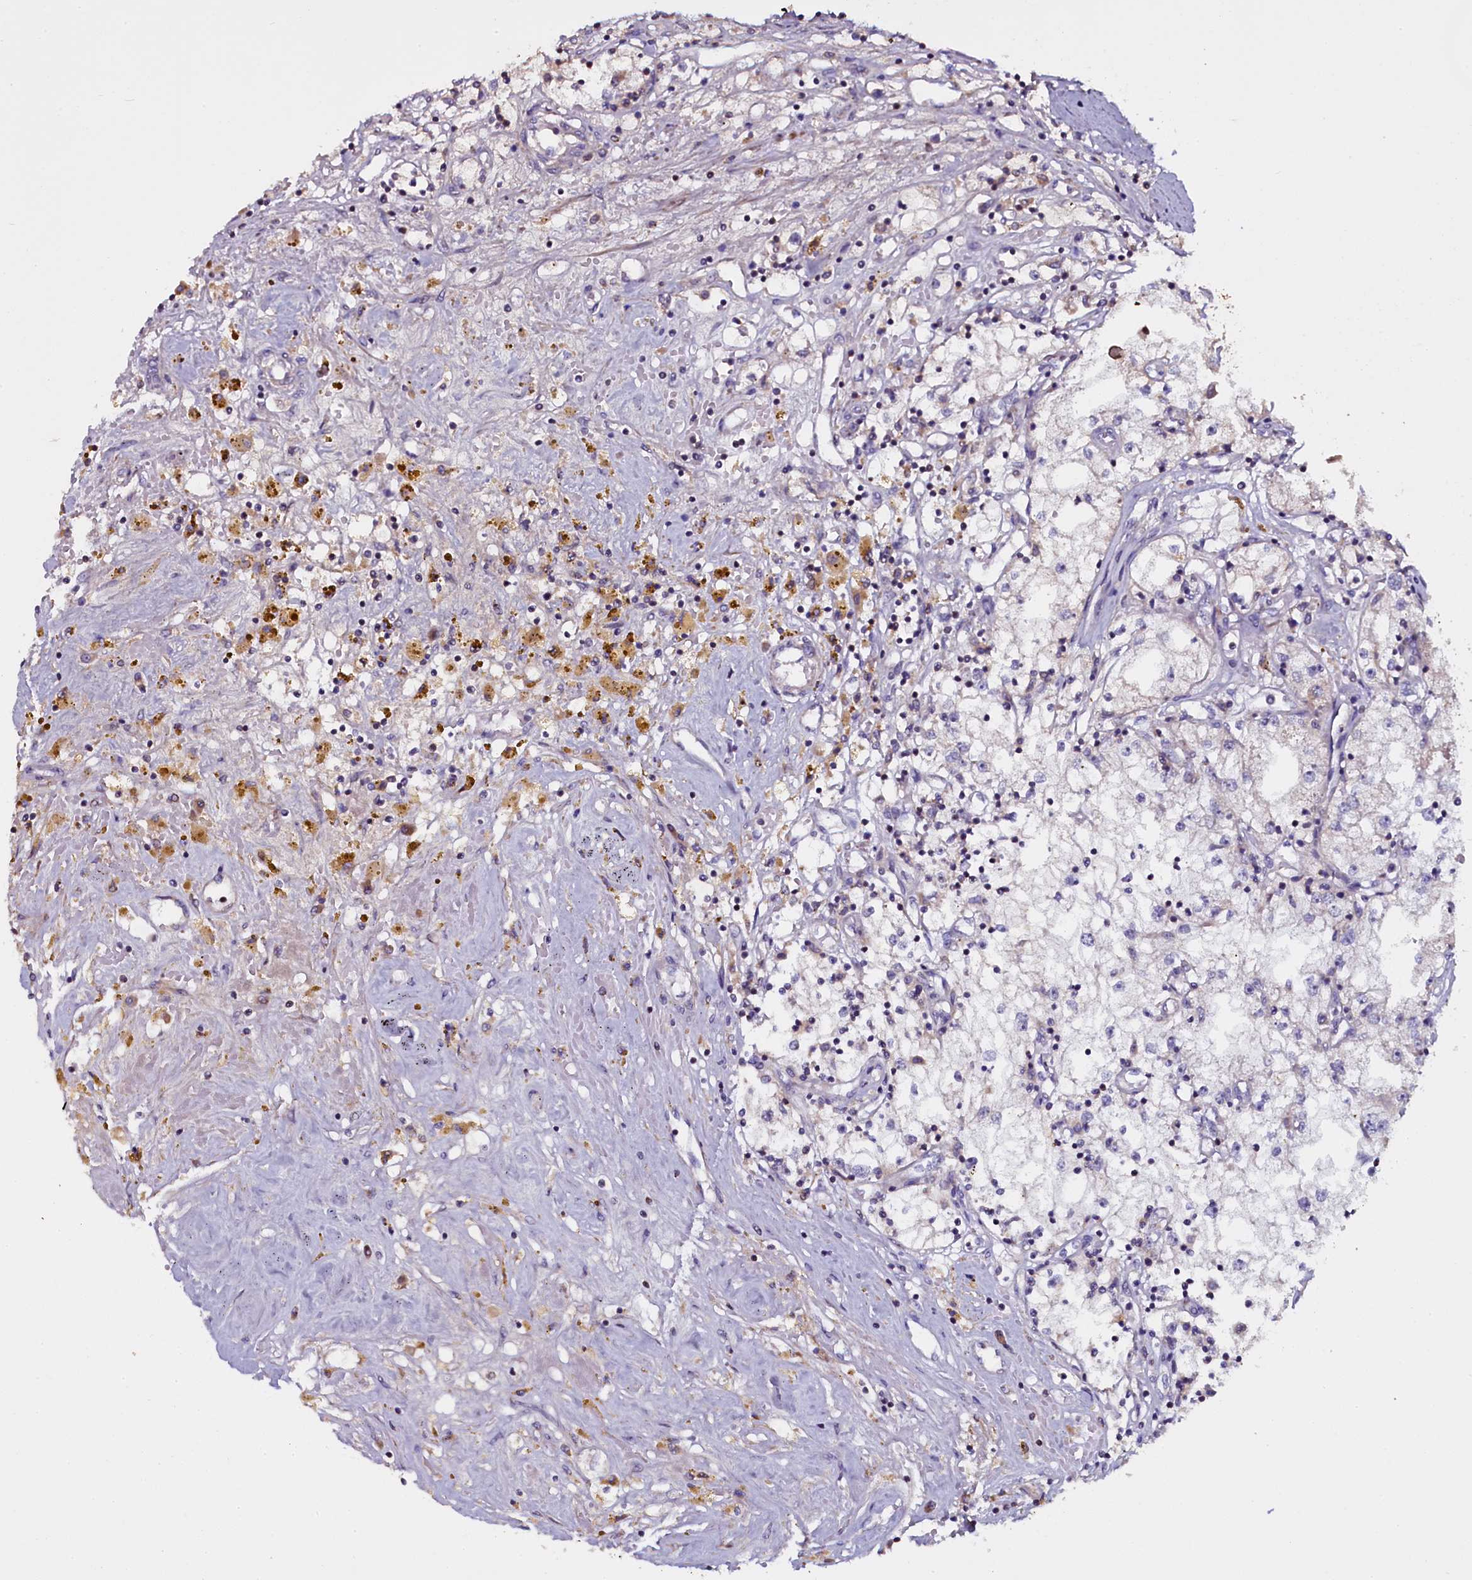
{"staining": {"intensity": "negative", "quantity": "none", "location": "none"}, "tissue": "renal cancer", "cell_type": "Tumor cells", "image_type": "cancer", "snomed": [{"axis": "morphology", "description": "Adenocarcinoma, NOS"}, {"axis": "topography", "description": "Kidney"}], "caption": "An immunohistochemistry (IHC) image of renal adenocarcinoma is shown. There is no staining in tumor cells of renal adenocarcinoma.", "gene": "NAA80", "patient": {"sex": "male", "age": 56}}